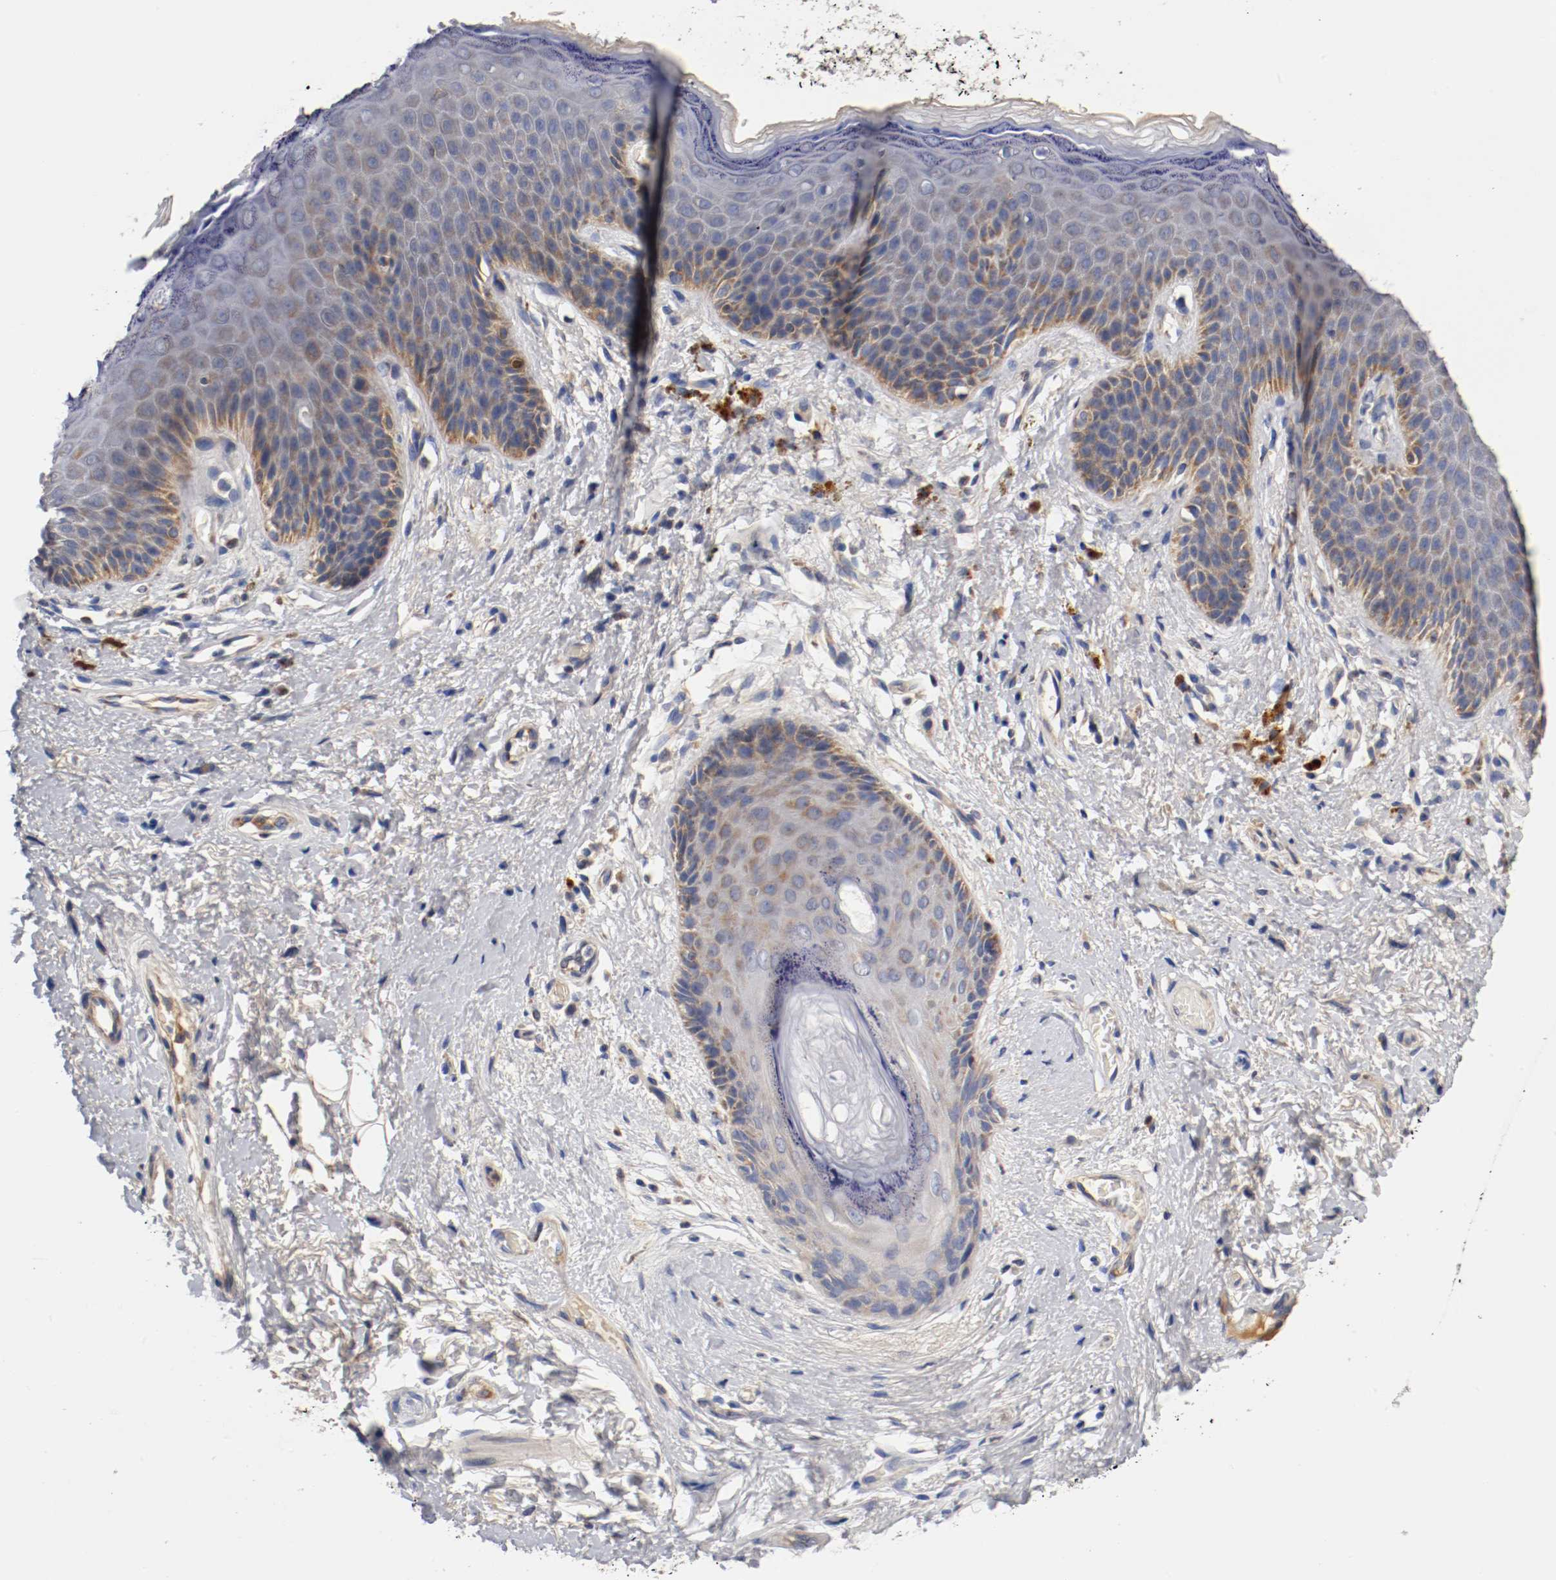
{"staining": {"intensity": "moderate", "quantity": "<25%", "location": "cytoplasmic/membranous"}, "tissue": "skin", "cell_type": "Epidermal cells", "image_type": "normal", "snomed": [{"axis": "morphology", "description": "Normal tissue, NOS"}, {"axis": "topography", "description": "Anal"}], "caption": "Skin was stained to show a protein in brown. There is low levels of moderate cytoplasmic/membranous positivity in about <25% of epidermal cells. The protein is stained brown, and the nuclei are stained in blue (DAB (3,3'-diaminobenzidine) IHC with brightfield microscopy, high magnification).", "gene": "PCSK6", "patient": {"sex": "female", "age": 46}}